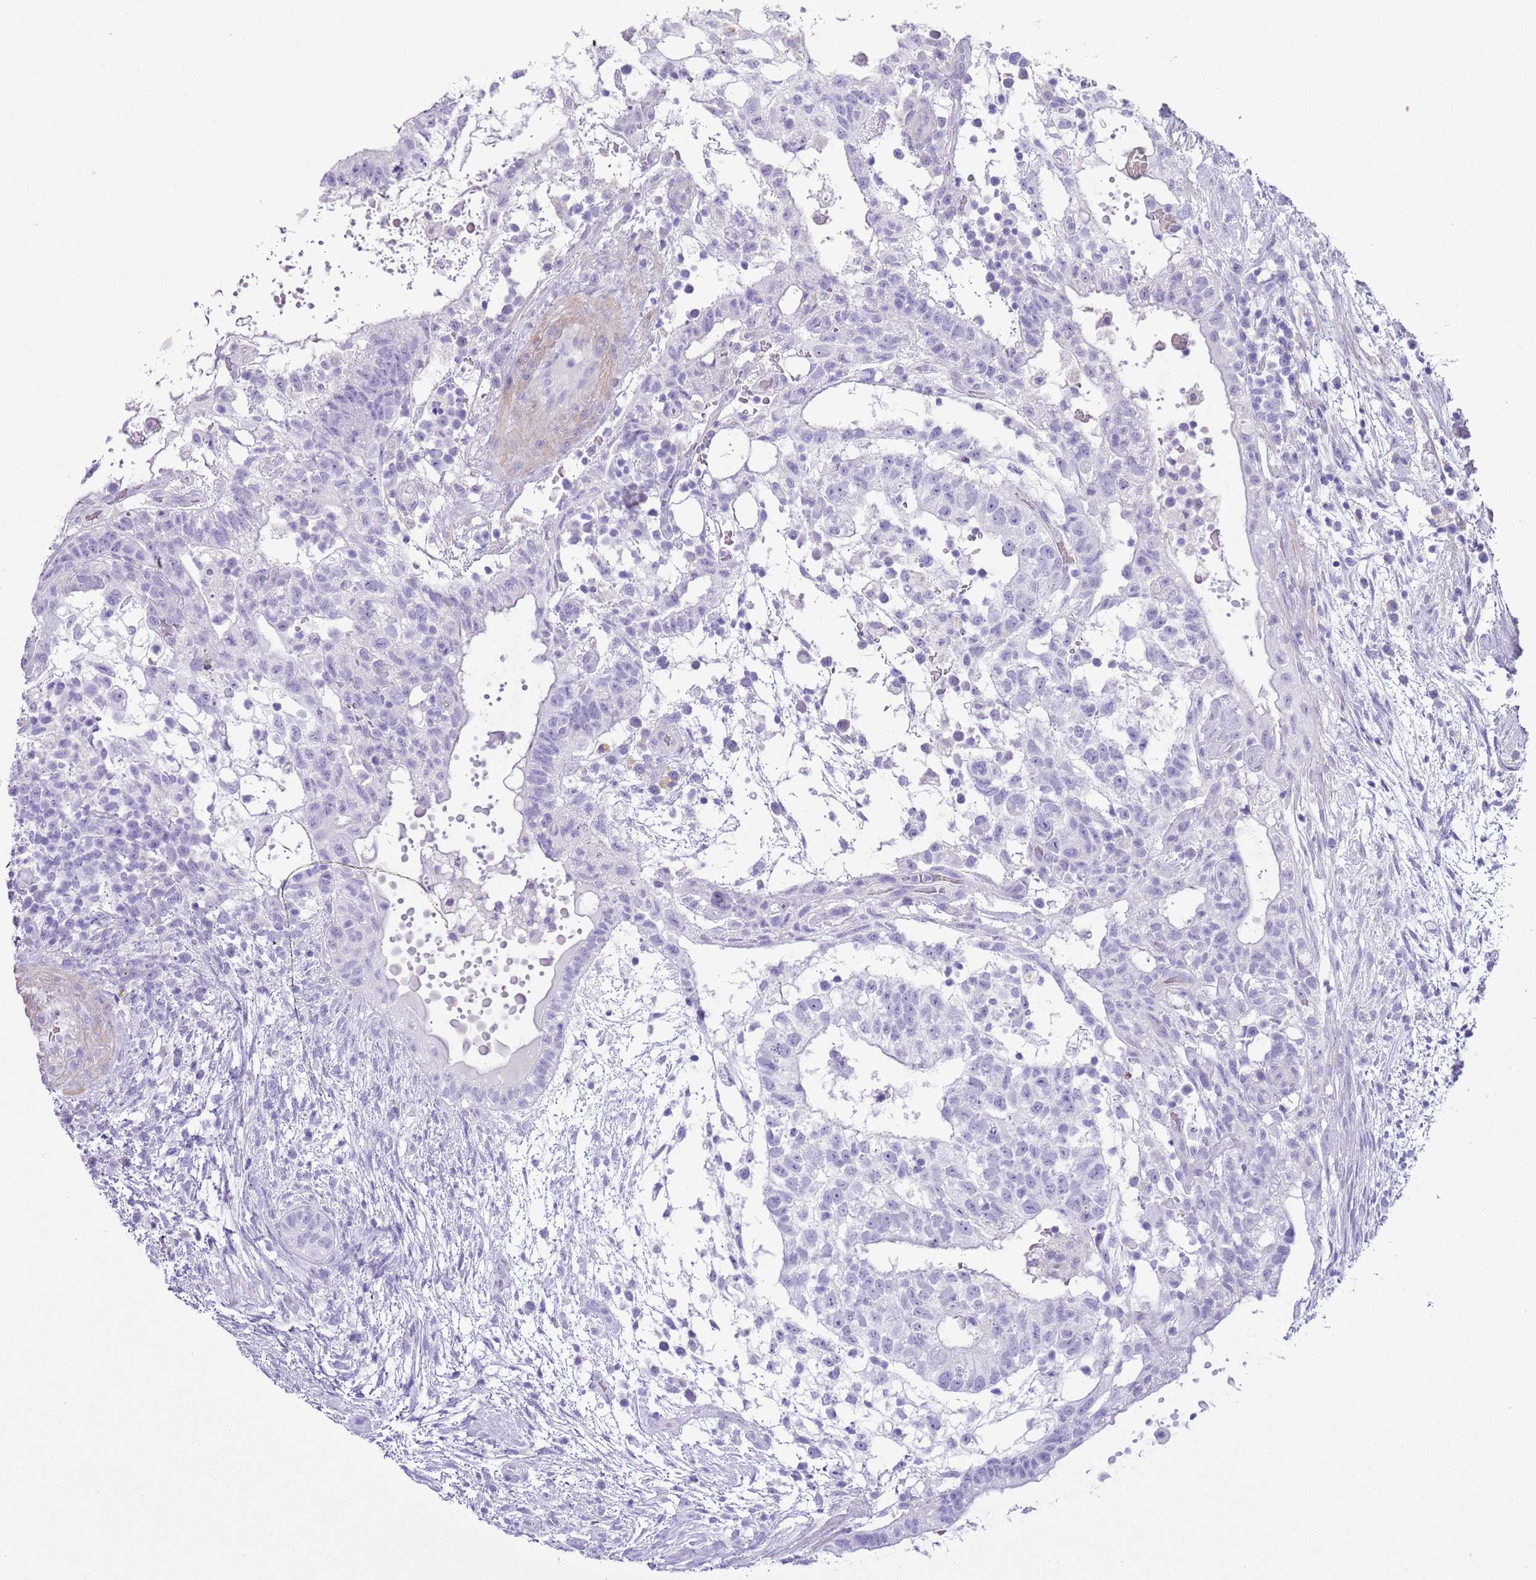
{"staining": {"intensity": "negative", "quantity": "none", "location": "none"}, "tissue": "testis cancer", "cell_type": "Tumor cells", "image_type": "cancer", "snomed": [{"axis": "morphology", "description": "Normal tissue, NOS"}, {"axis": "morphology", "description": "Carcinoma, Embryonal, NOS"}, {"axis": "topography", "description": "Testis"}], "caption": "DAB immunohistochemical staining of human testis cancer (embryonal carcinoma) reveals no significant expression in tumor cells.", "gene": "SLC7A14", "patient": {"sex": "male", "age": 32}}